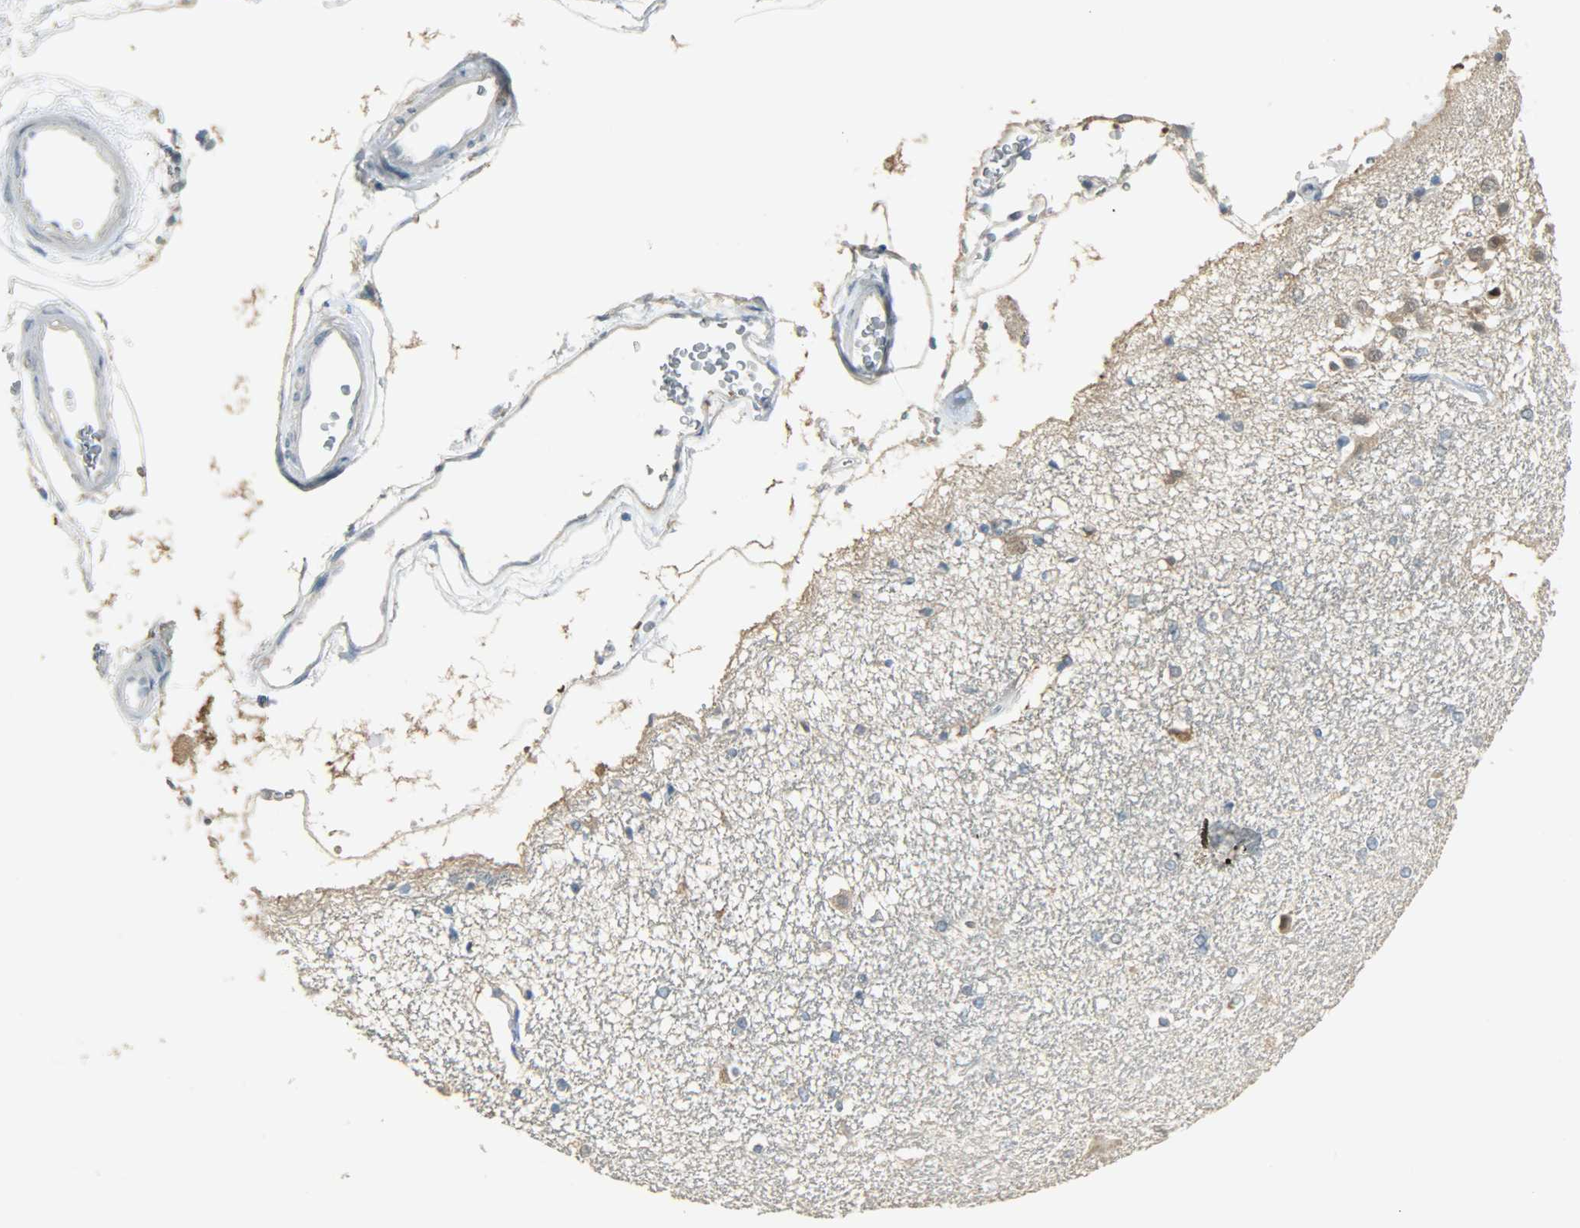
{"staining": {"intensity": "weak", "quantity": "<25%", "location": "cytoplasmic/membranous"}, "tissue": "hippocampus", "cell_type": "Glial cells", "image_type": "normal", "snomed": [{"axis": "morphology", "description": "Normal tissue, NOS"}, {"axis": "topography", "description": "Hippocampus"}], "caption": "Immunohistochemistry of unremarkable hippocampus displays no positivity in glial cells.", "gene": "PRMT5", "patient": {"sex": "female", "age": 54}}